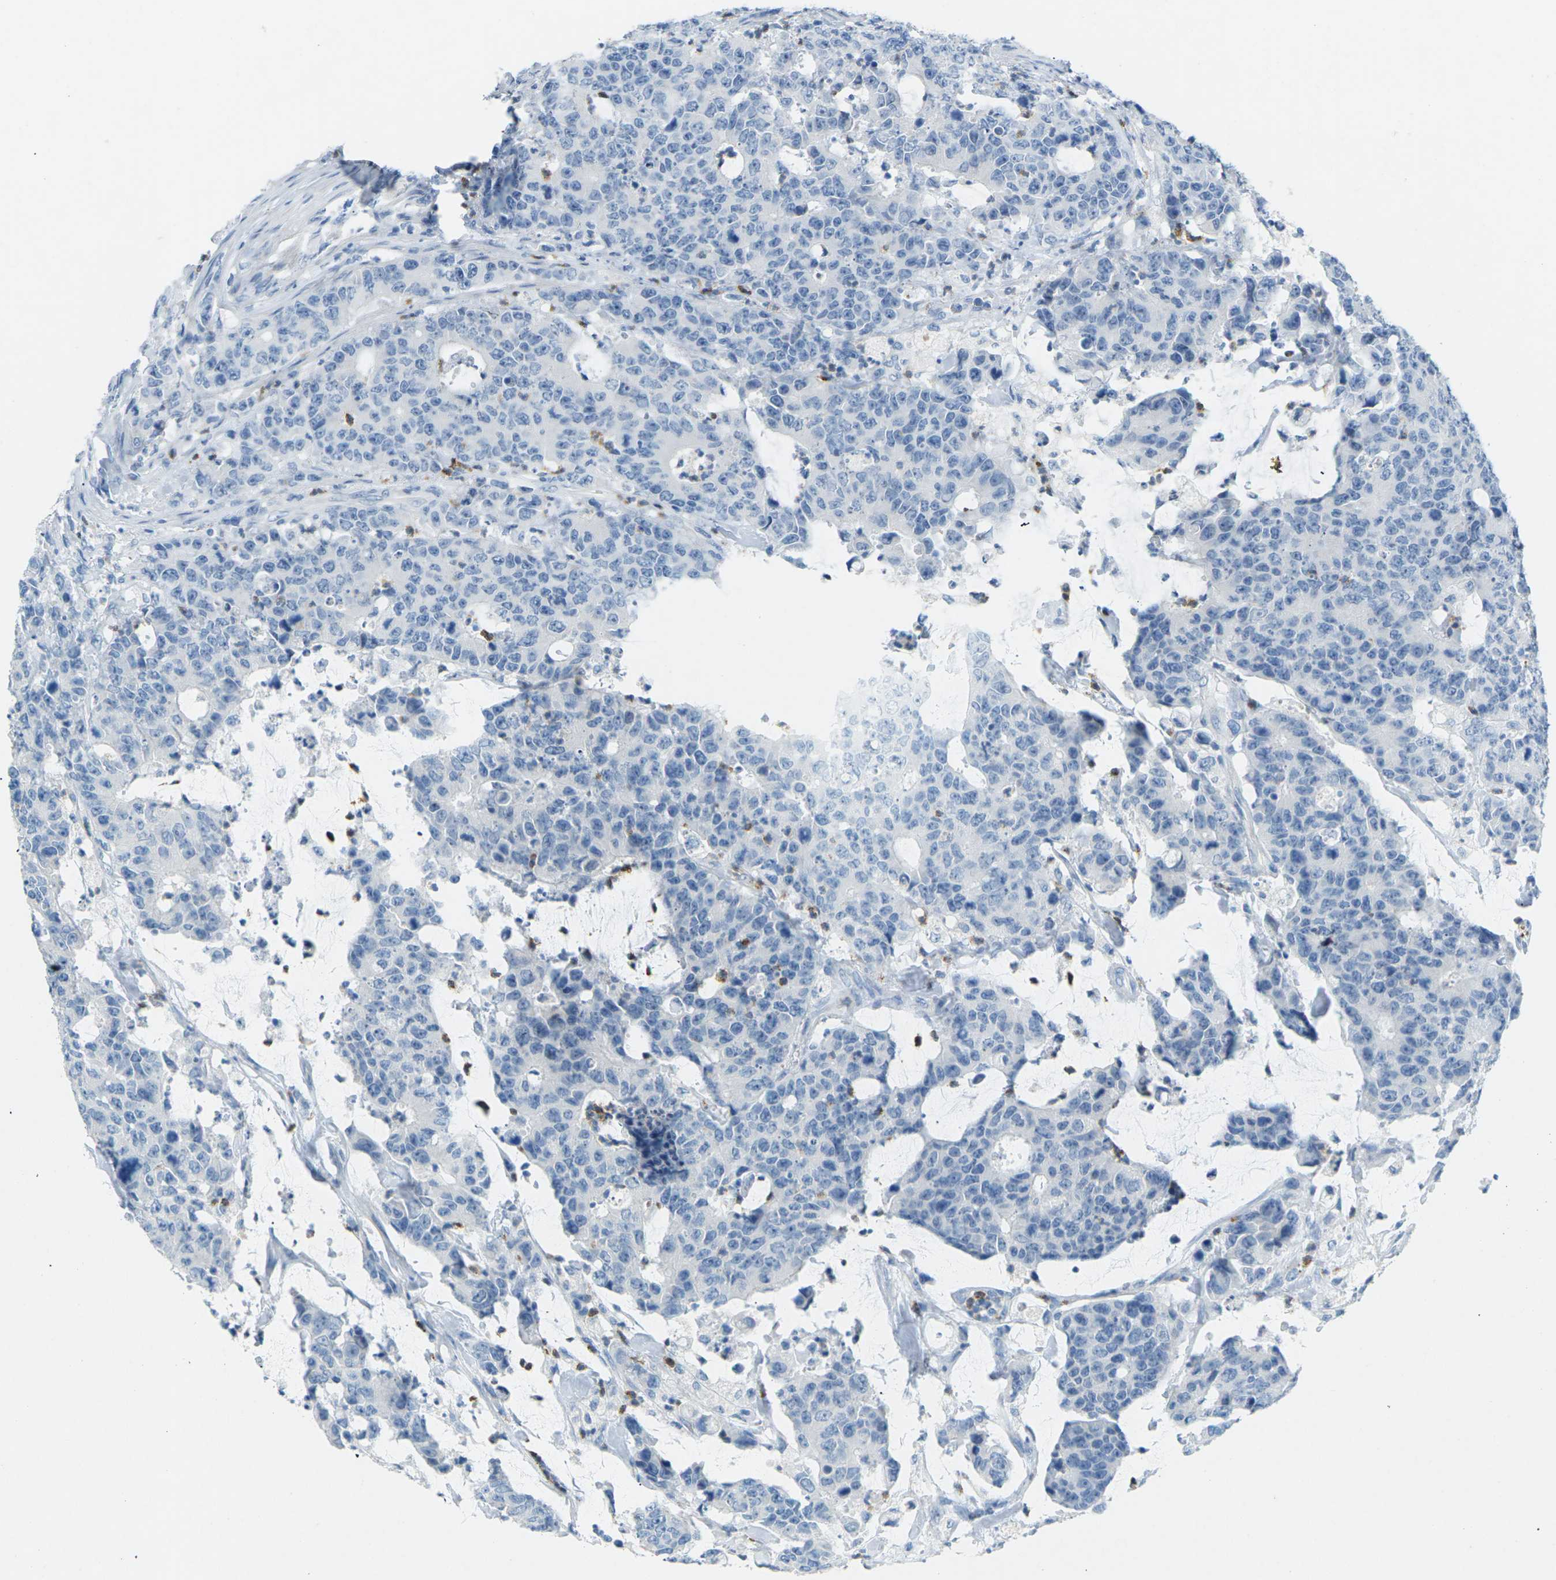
{"staining": {"intensity": "negative", "quantity": "none", "location": "none"}, "tissue": "colorectal cancer", "cell_type": "Tumor cells", "image_type": "cancer", "snomed": [{"axis": "morphology", "description": "Adenocarcinoma, NOS"}, {"axis": "topography", "description": "Colon"}], "caption": "Immunohistochemistry histopathology image of colorectal cancer stained for a protein (brown), which exhibits no expression in tumor cells.", "gene": "CDH16", "patient": {"sex": "female", "age": 86}}